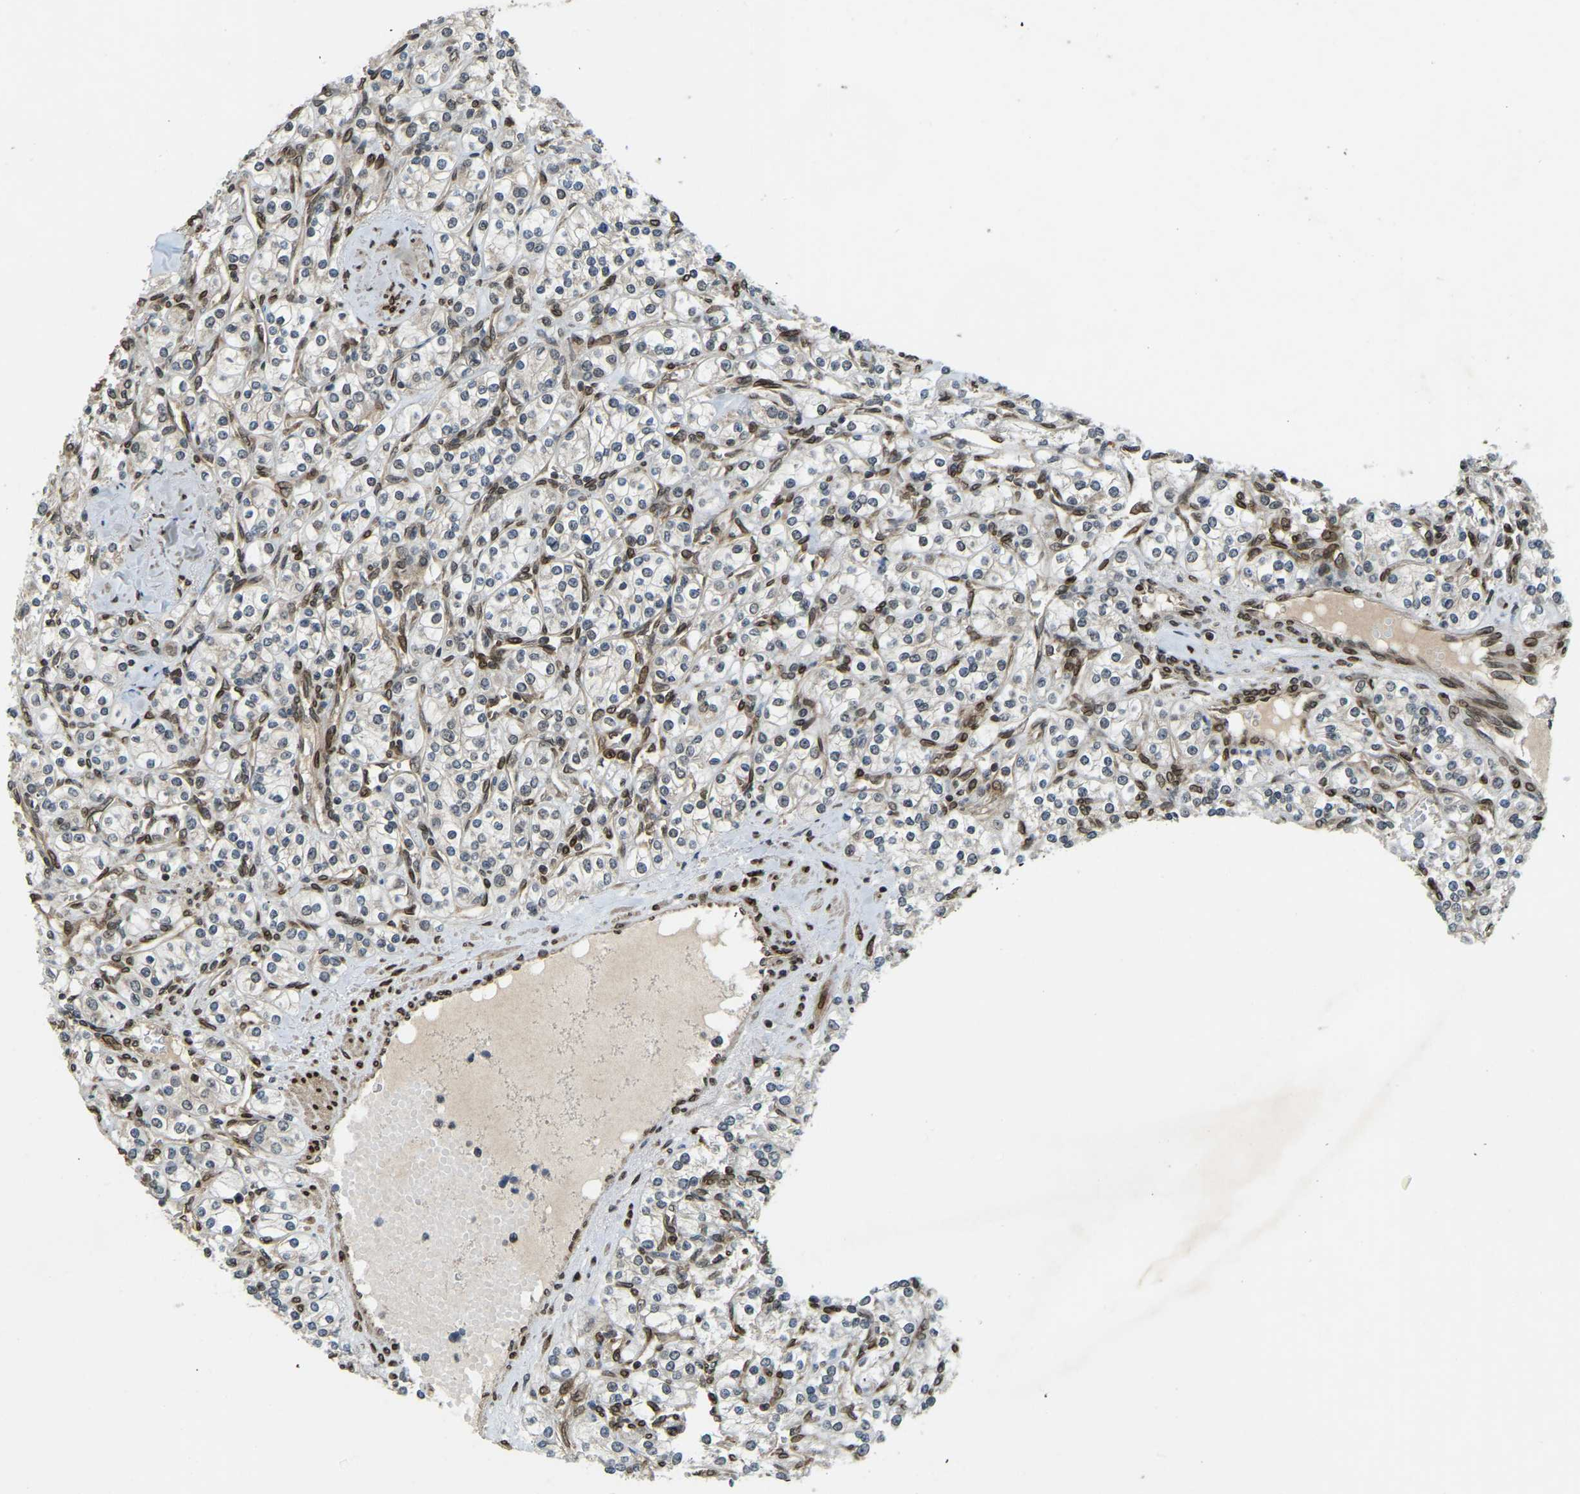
{"staining": {"intensity": "negative", "quantity": "none", "location": "none"}, "tissue": "renal cancer", "cell_type": "Tumor cells", "image_type": "cancer", "snomed": [{"axis": "morphology", "description": "Adenocarcinoma, NOS"}, {"axis": "topography", "description": "Kidney"}], "caption": "Micrograph shows no protein staining in tumor cells of renal cancer (adenocarcinoma) tissue.", "gene": "SYNE1", "patient": {"sex": "male", "age": 77}}